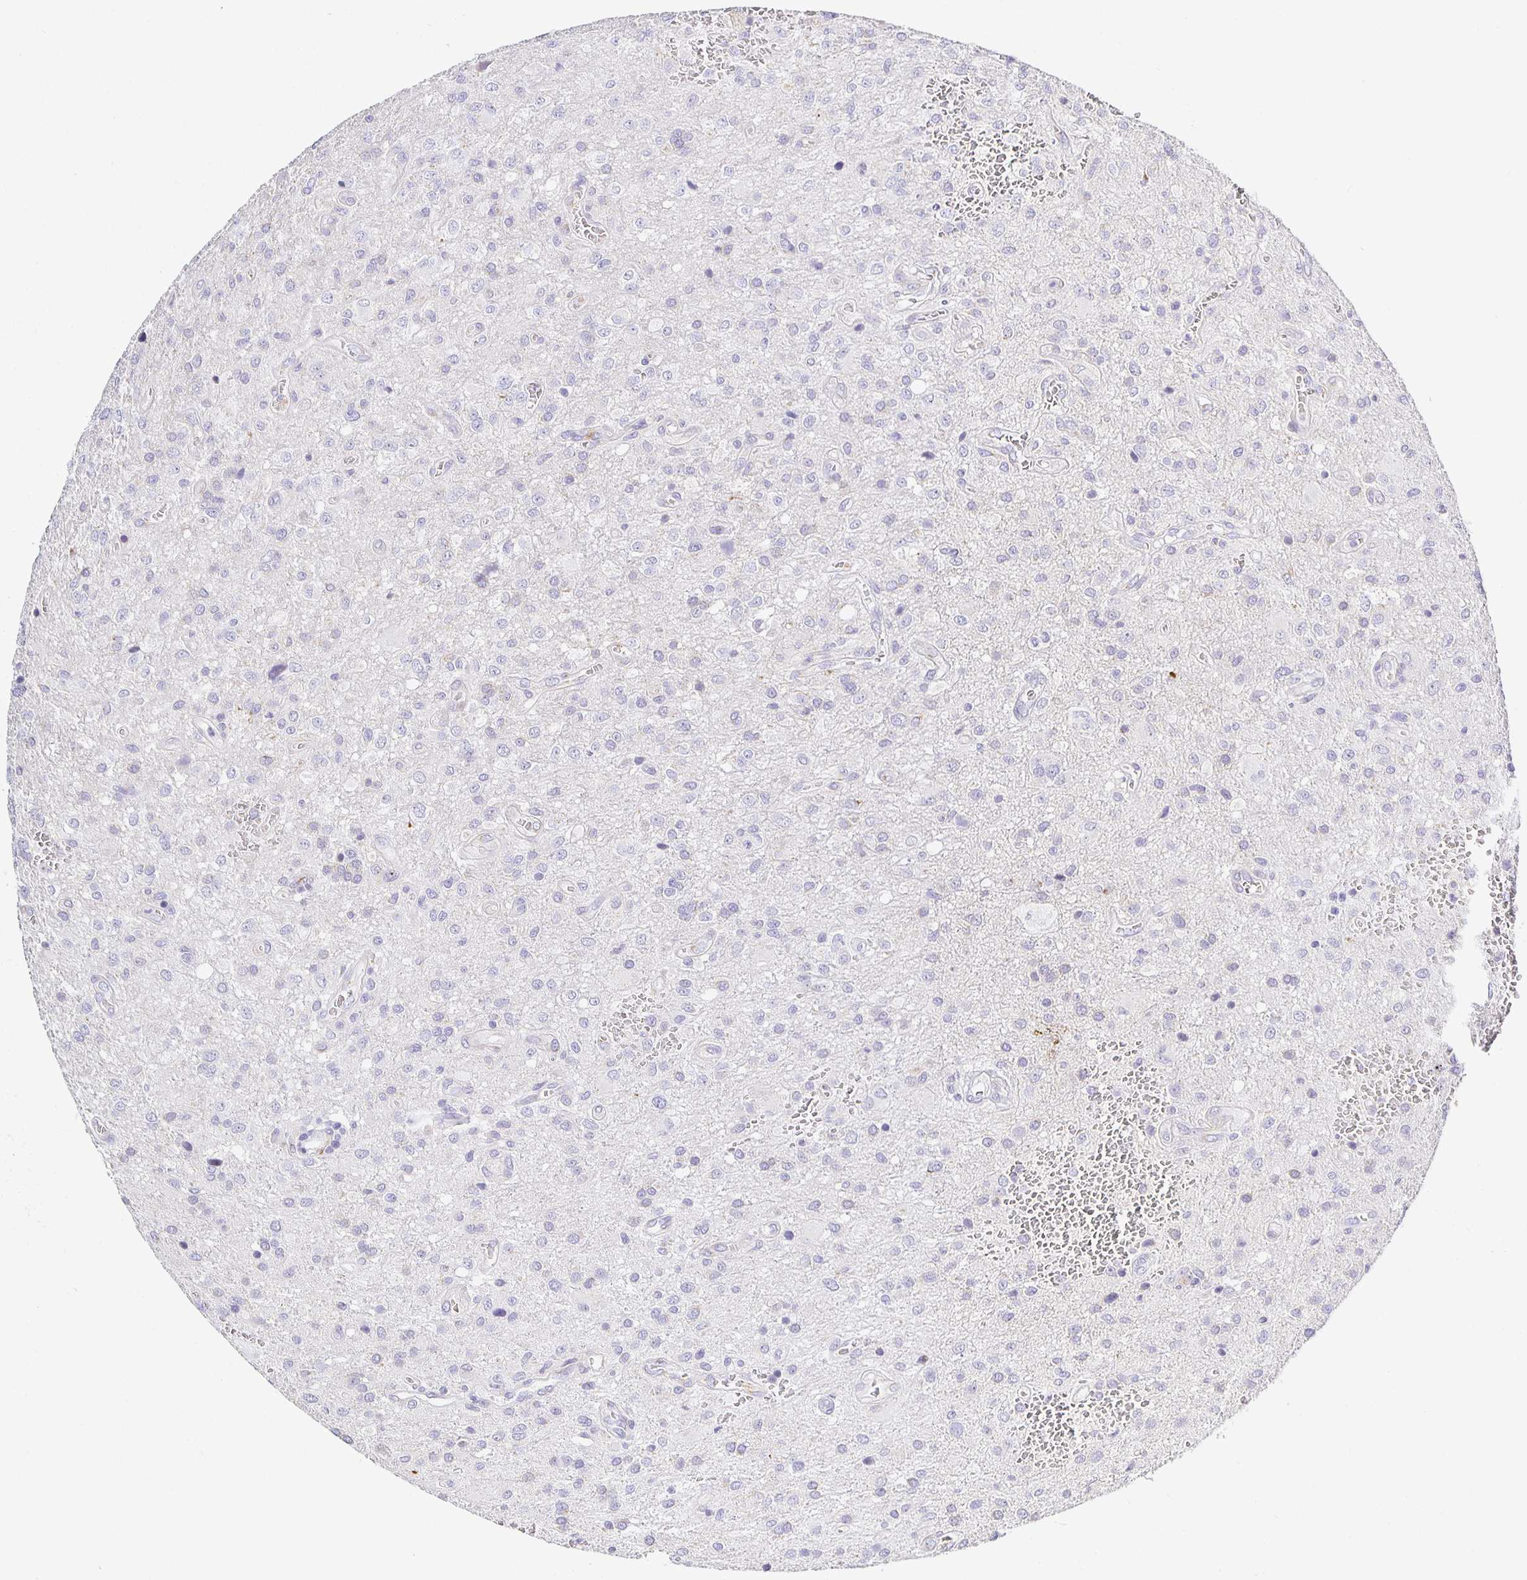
{"staining": {"intensity": "negative", "quantity": "none", "location": "none"}, "tissue": "glioma", "cell_type": "Tumor cells", "image_type": "cancer", "snomed": [{"axis": "morphology", "description": "Glioma, malignant, Low grade"}, {"axis": "topography", "description": "Brain"}], "caption": "Immunohistochemistry photomicrograph of low-grade glioma (malignant) stained for a protein (brown), which exhibits no staining in tumor cells.", "gene": "OPALIN", "patient": {"sex": "male", "age": 66}}